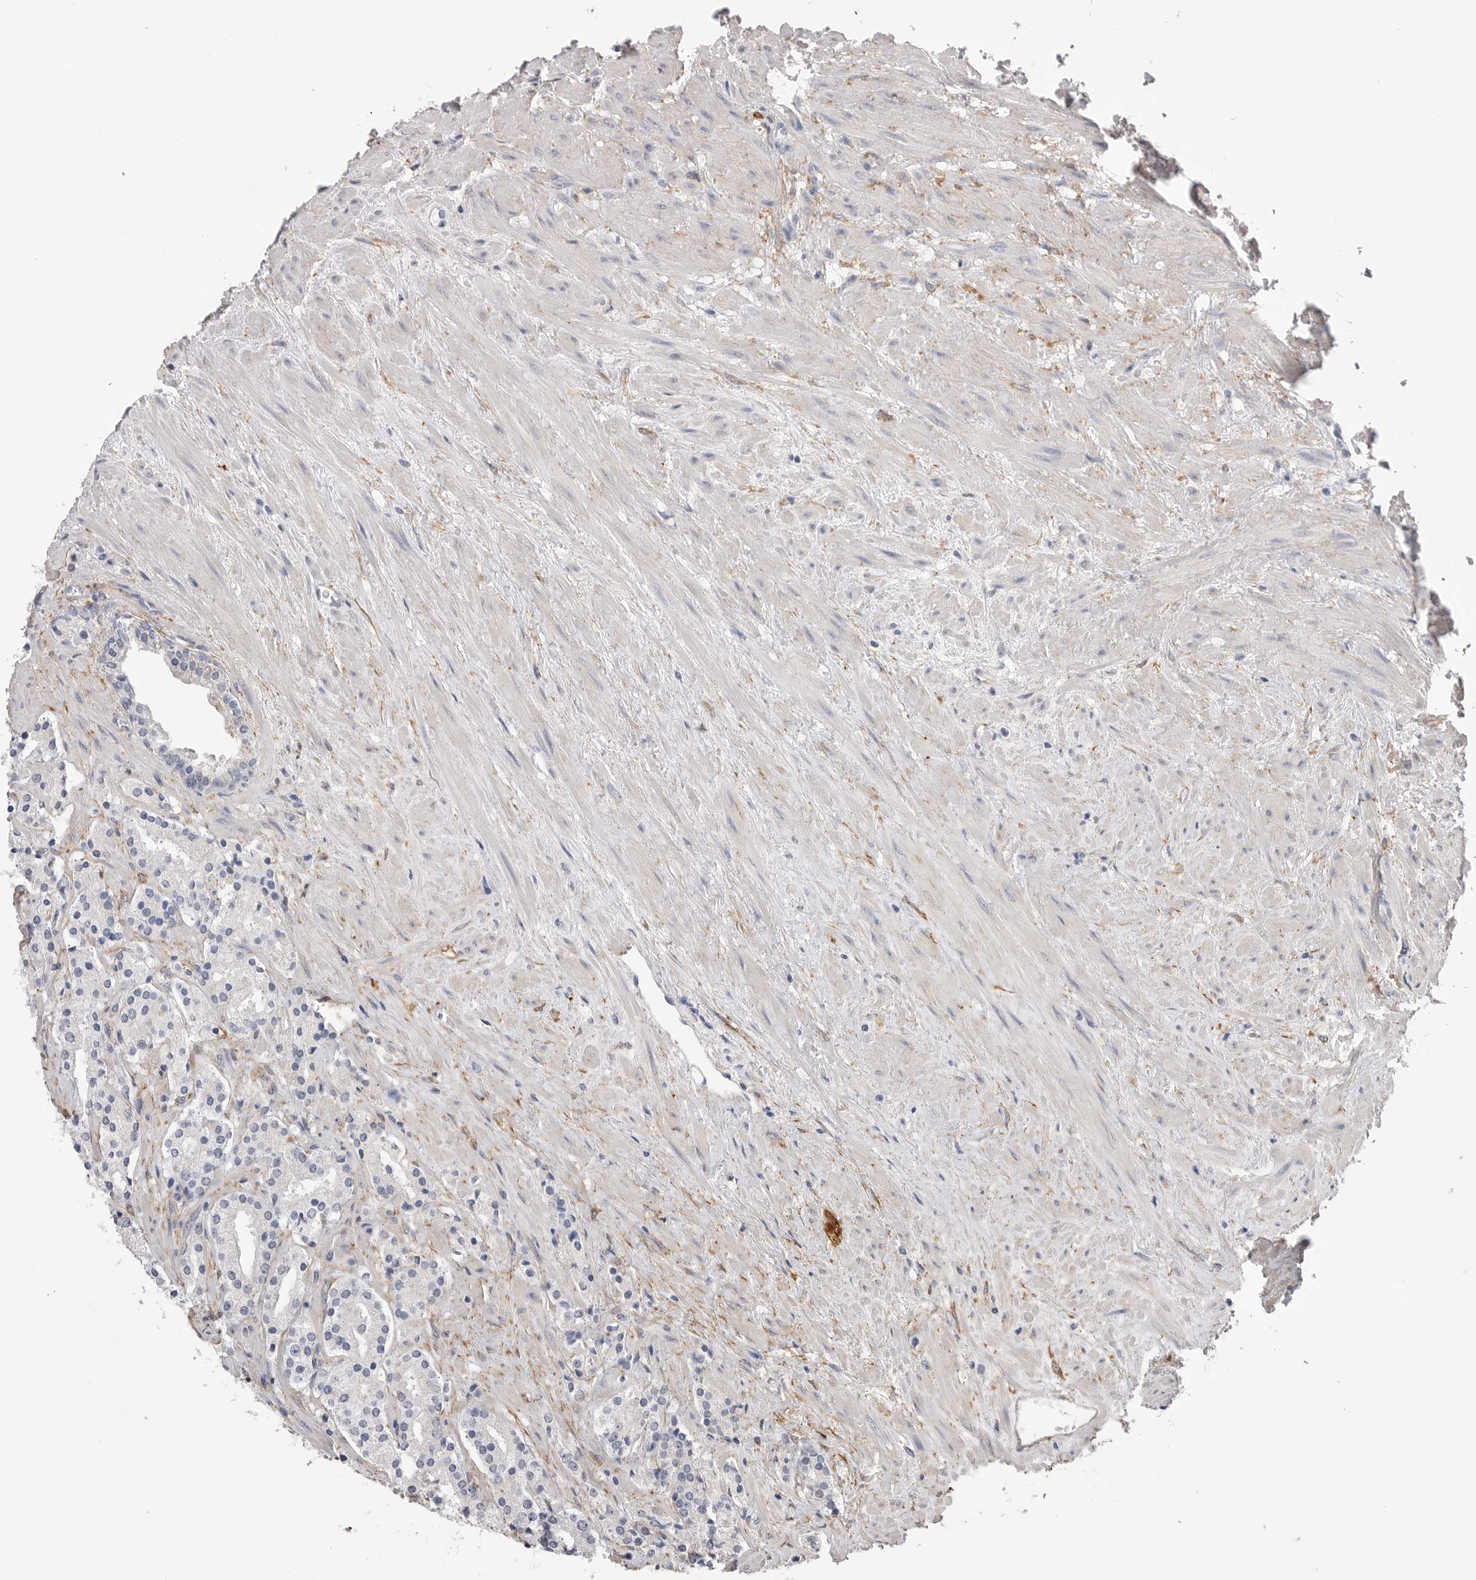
{"staining": {"intensity": "negative", "quantity": "none", "location": "none"}, "tissue": "prostate cancer", "cell_type": "Tumor cells", "image_type": "cancer", "snomed": [{"axis": "morphology", "description": "Adenocarcinoma, High grade"}, {"axis": "topography", "description": "Prostate"}], "caption": "Immunohistochemistry photomicrograph of neoplastic tissue: prostate cancer (high-grade adenocarcinoma) stained with DAB (3,3'-diaminobenzidine) displays no significant protein positivity in tumor cells. Brightfield microscopy of immunohistochemistry (IHC) stained with DAB (brown) and hematoxylin (blue), captured at high magnification.", "gene": "AKAP12", "patient": {"sex": "male", "age": 71}}